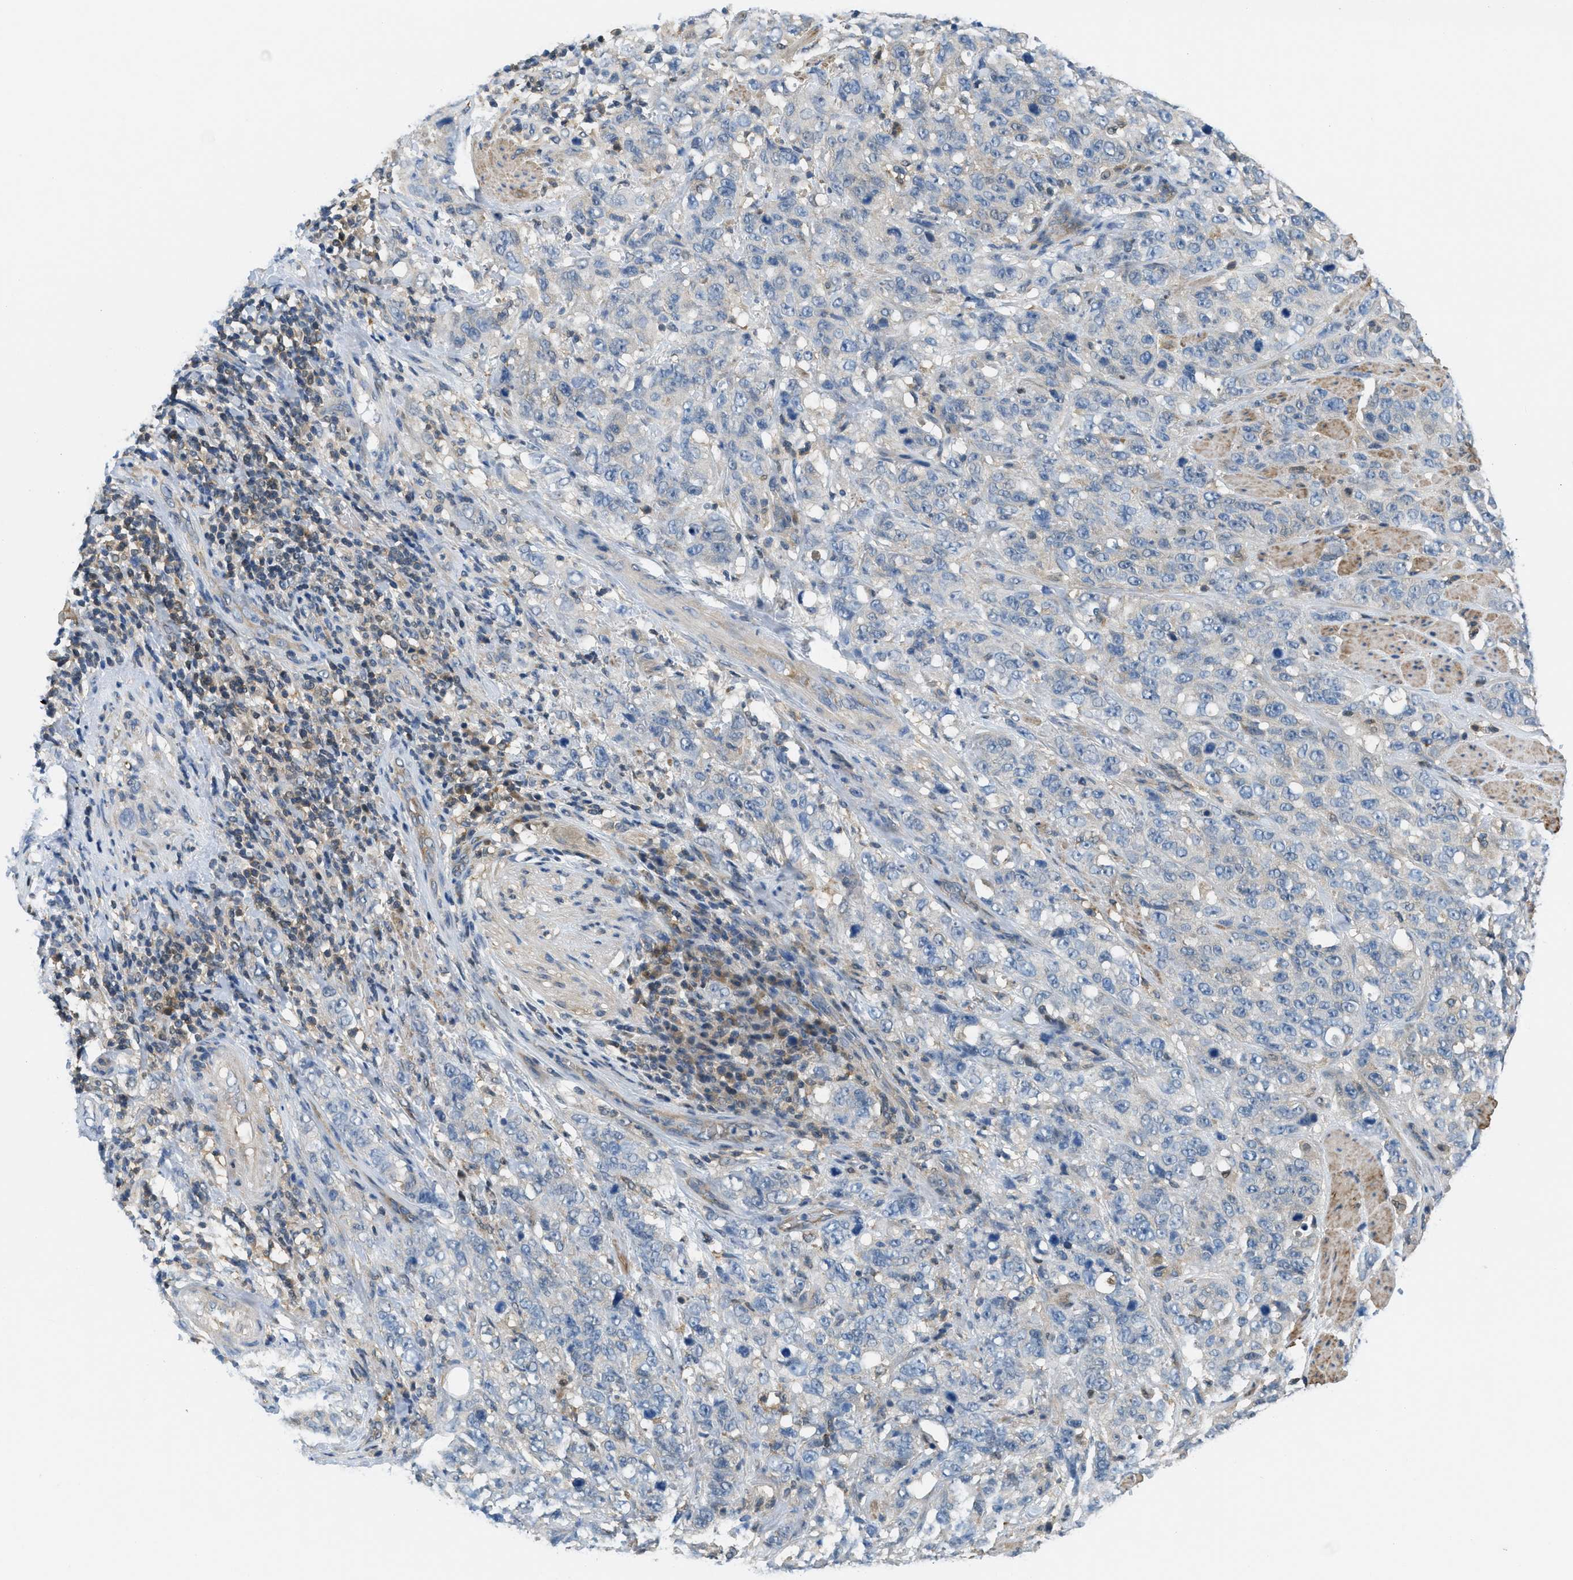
{"staining": {"intensity": "negative", "quantity": "none", "location": "none"}, "tissue": "stomach cancer", "cell_type": "Tumor cells", "image_type": "cancer", "snomed": [{"axis": "morphology", "description": "Adenocarcinoma, NOS"}, {"axis": "topography", "description": "Stomach"}], "caption": "Tumor cells are negative for brown protein staining in adenocarcinoma (stomach).", "gene": "PIP5K1C", "patient": {"sex": "male", "age": 48}}